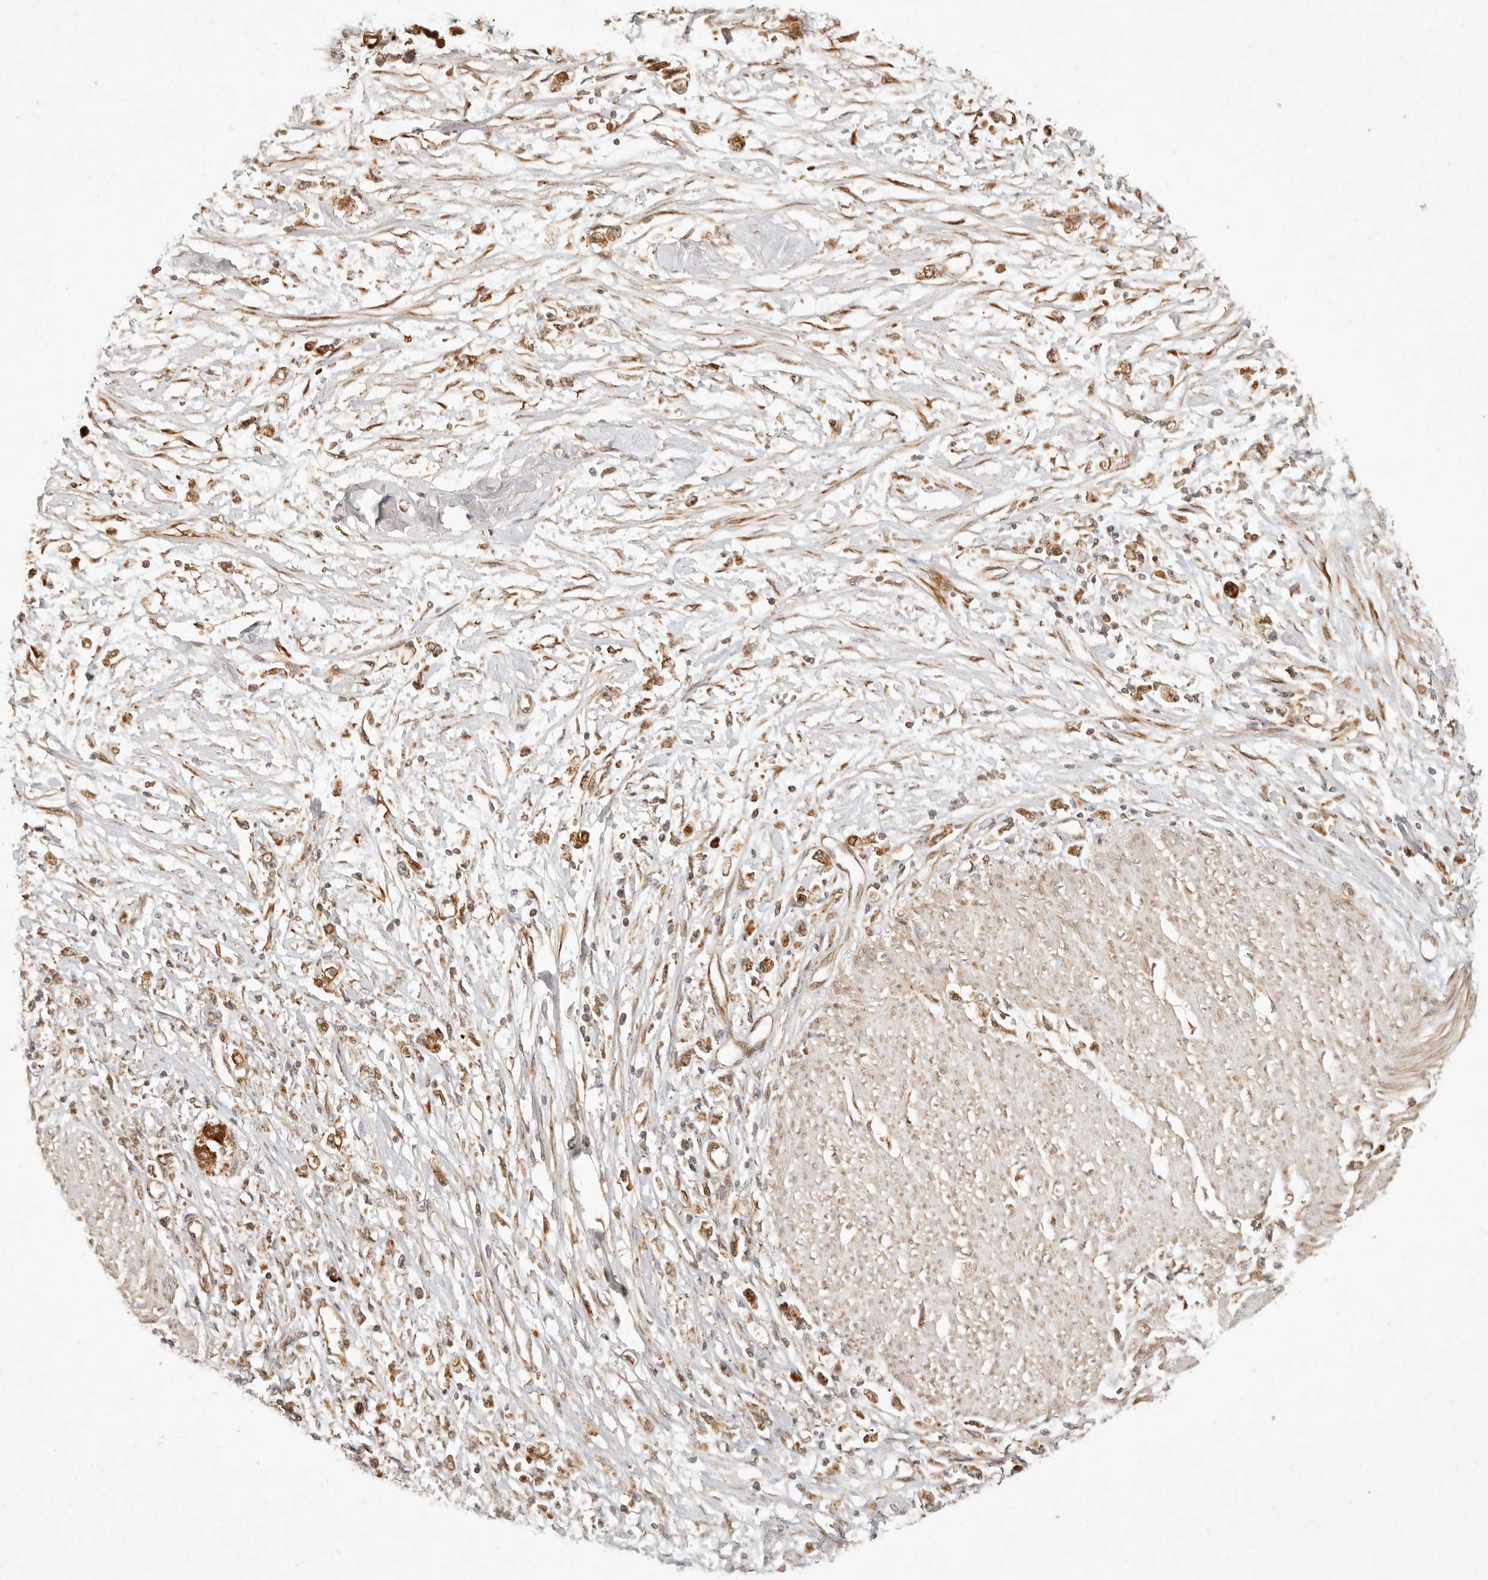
{"staining": {"intensity": "moderate", "quantity": ">75%", "location": "cytoplasmic/membranous,nuclear"}, "tissue": "stomach cancer", "cell_type": "Tumor cells", "image_type": "cancer", "snomed": [{"axis": "morphology", "description": "Adenocarcinoma, NOS"}, {"axis": "topography", "description": "Stomach"}], "caption": "A medium amount of moderate cytoplasmic/membranous and nuclear staining is identified in about >75% of tumor cells in stomach cancer tissue. (DAB (3,3'-diaminobenzidine) IHC, brown staining for protein, blue staining for nuclei).", "gene": "KLHL38", "patient": {"sex": "female", "age": 59}}